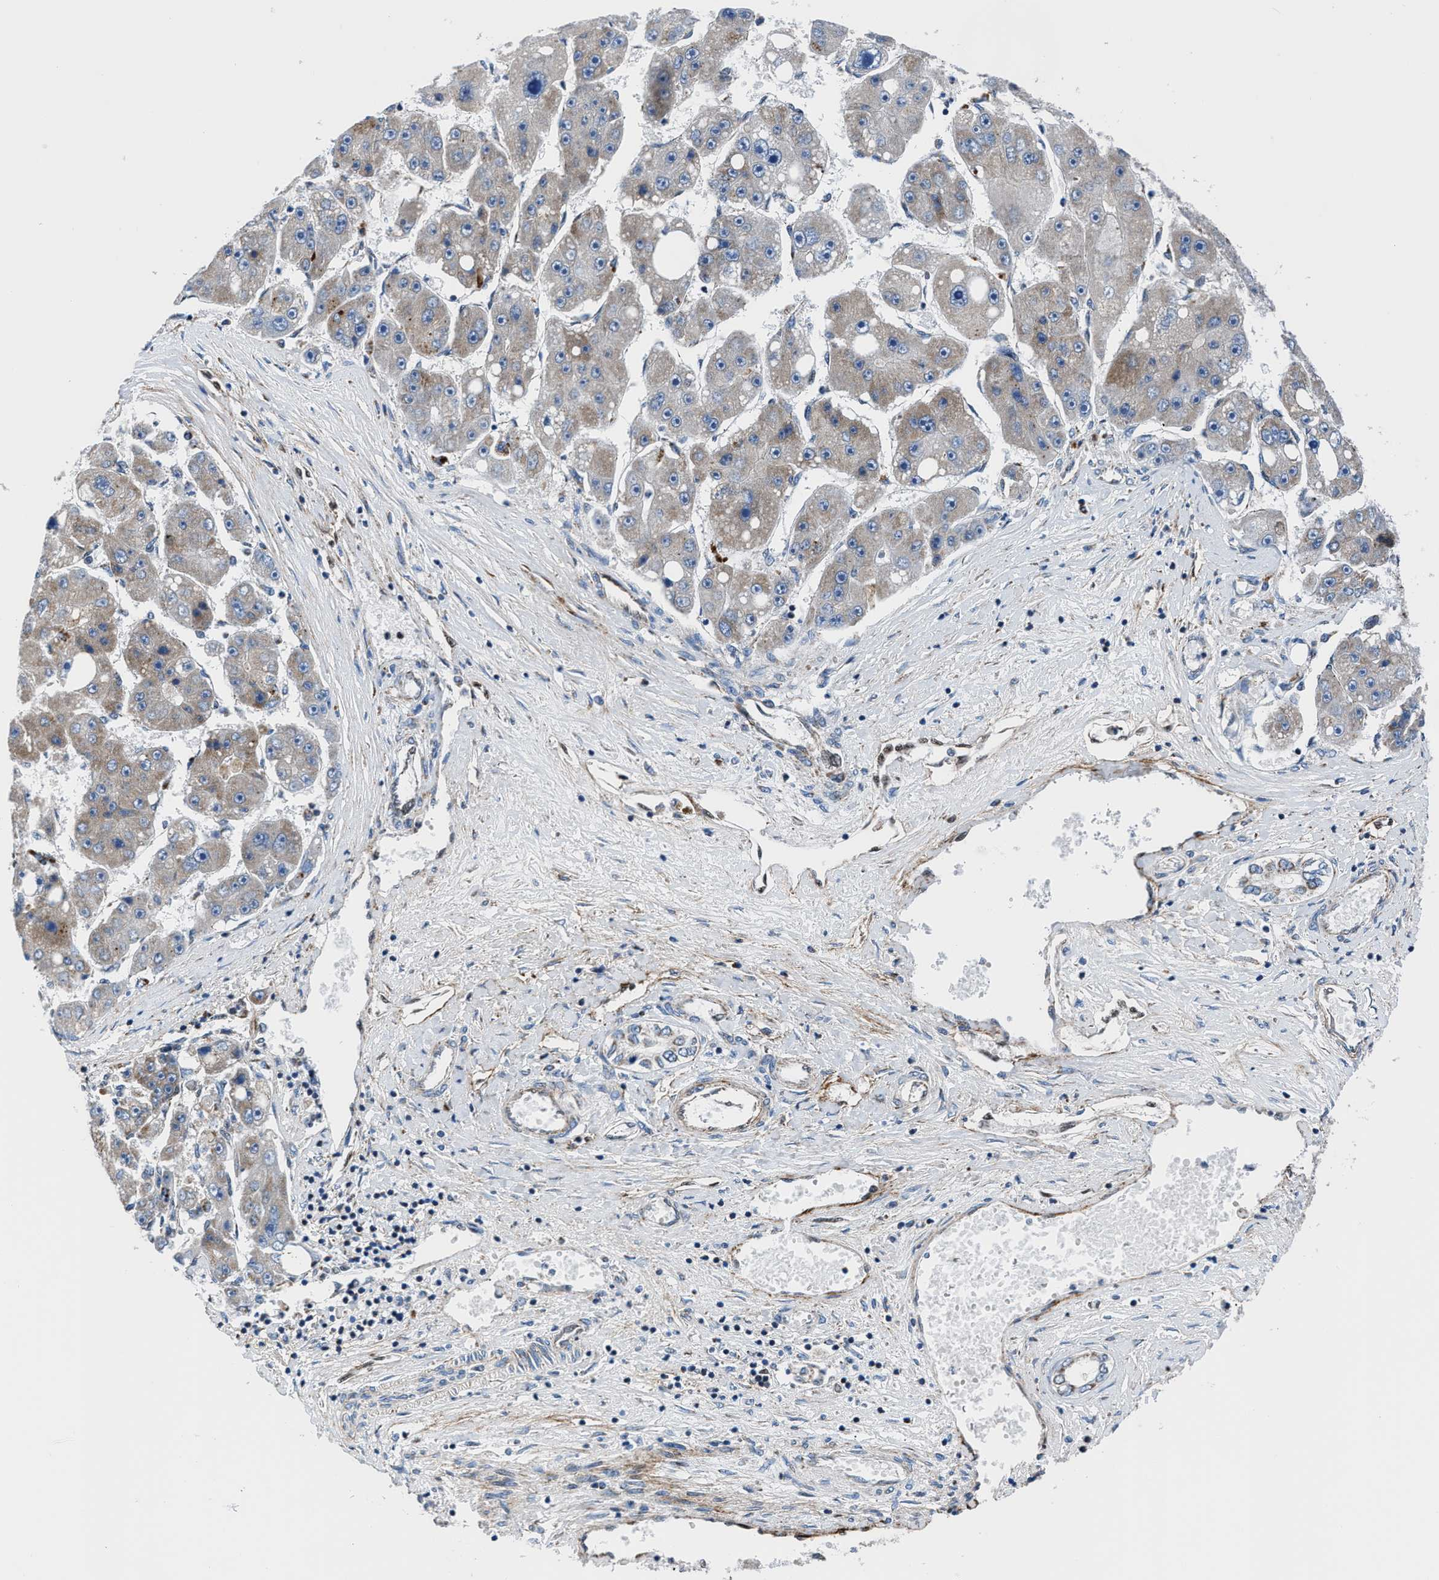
{"staining": {"intensity": "moderate", "quantity": "<25%", "location": "cytoplasmic/membranous"}, "tissue": "liver cancer", "cell_type": "Tumor cells", "image_type": "cancer", "snomed": [{"axis": "morphology", "description": "Carcinoma, Hepatocellular, NOS"}, {"axis": "topography", "description": "Liver"}], "caption": "Immunohistochemical staining of liver cancer exhibits low levels of moderate cytoplasmic/membranous staining in approximately <25% of tumor cells.", "gene": "LMO2", "patient": {"sex": "female", "age": 61}}